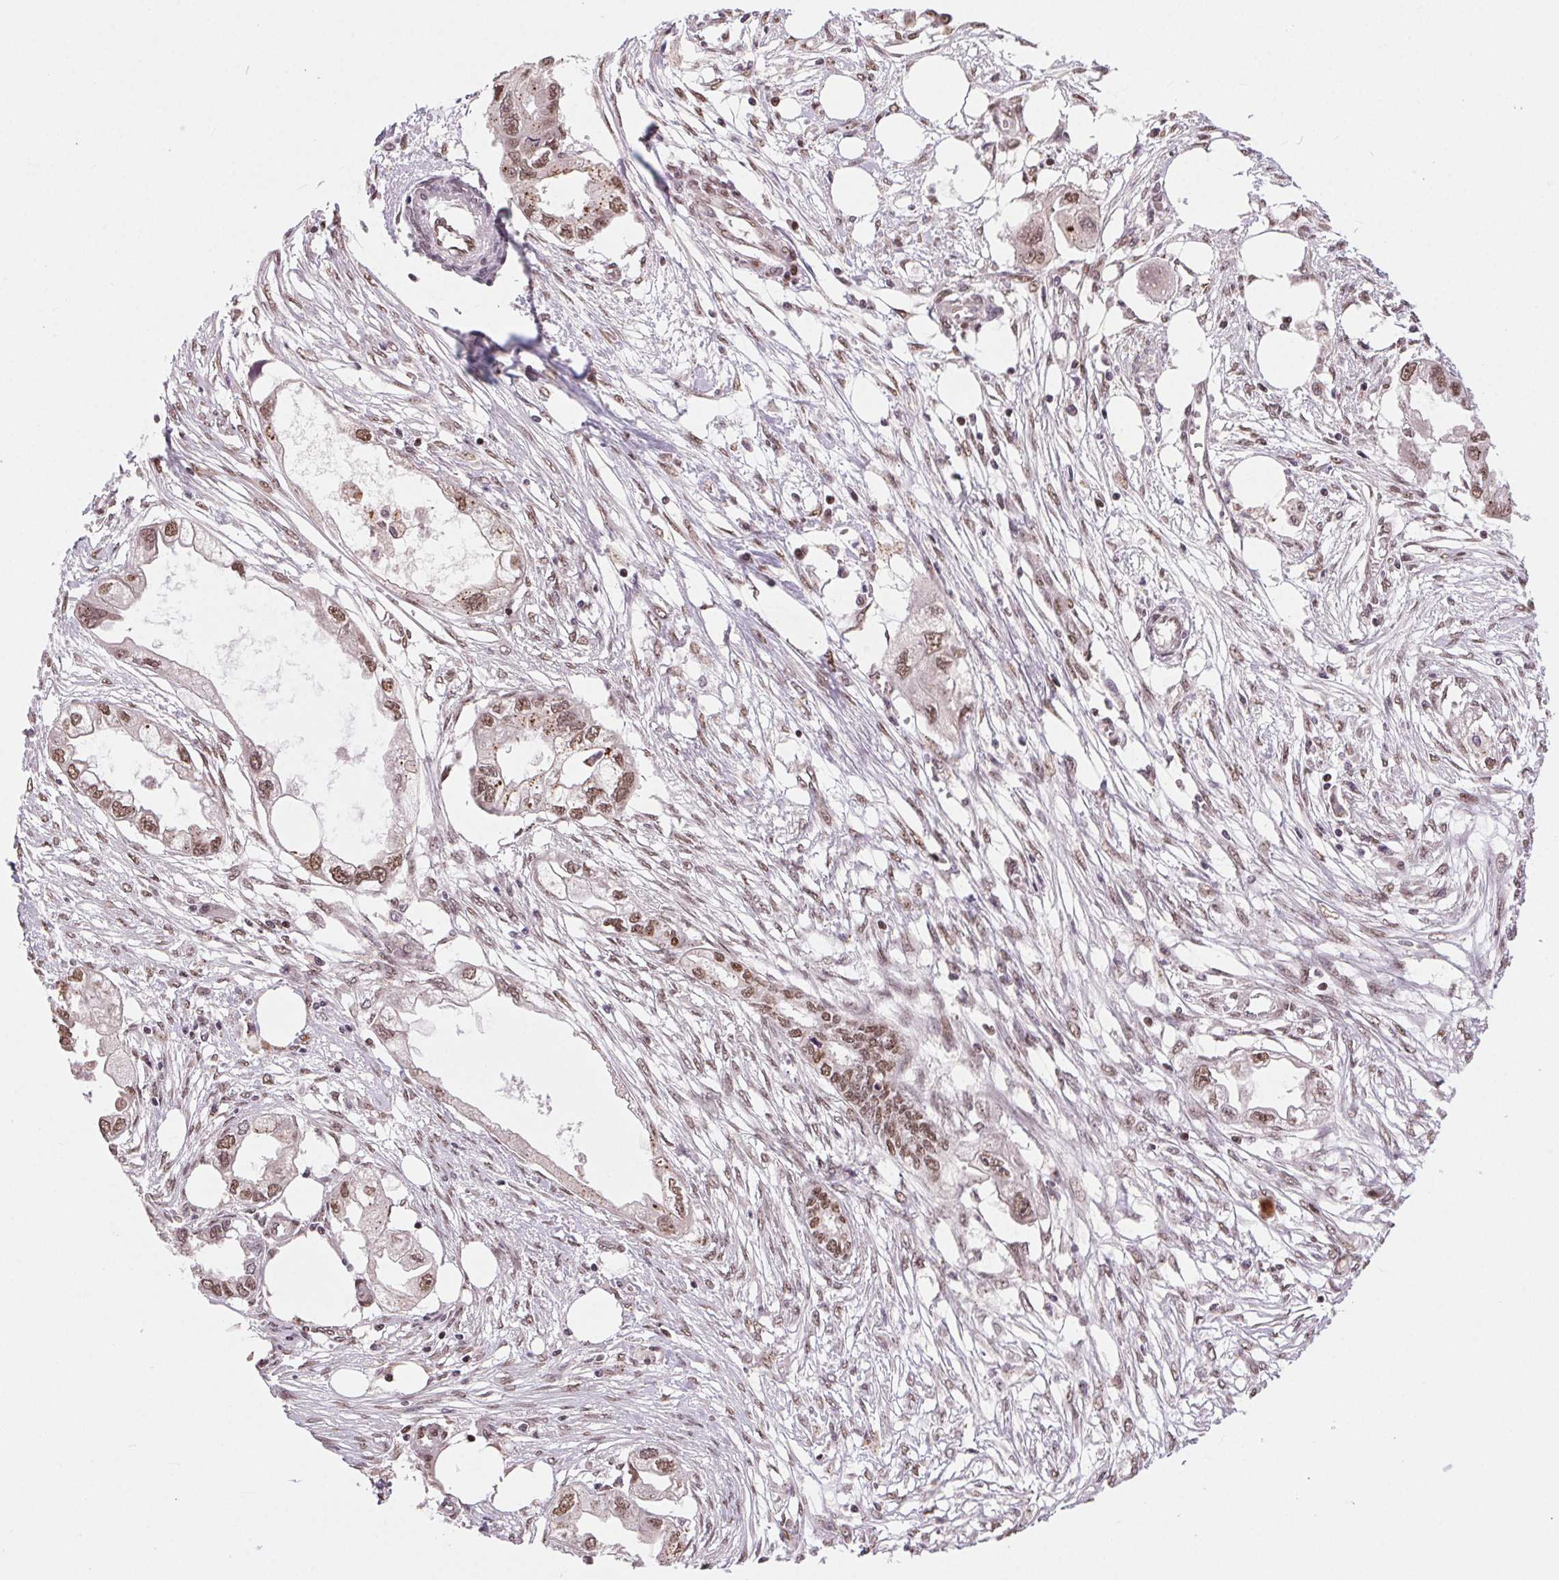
{"staining": {"intensity": "moderate", "quantity": ">75%", "location": "nuclear"}, "tissue": "endometrial cancer", "cell_type": "Tumor cells", "image_type": "cancer", "snomed": [{"axis": "morphology", "description": "Adenocarcinoma, NOS"}, {"axis": "morphology", "description": "Adenocarcinoma, metastatic, NOS"}, {"axis": "topography", "description": "Adipose tissue"}, {"axis": "topography", "description": "Endometrium"}], "caption": "Protein staining displays moderate nuclear positivity in about >75% of tumor cells in endometrial adenocarcinoma. Using DAB (brown) and hematoxylin (blue) stains, captured at high magnification using brightfield microscopy.", "gene": "RAD23A", "patient": {"sex": "female", "age": 67}}